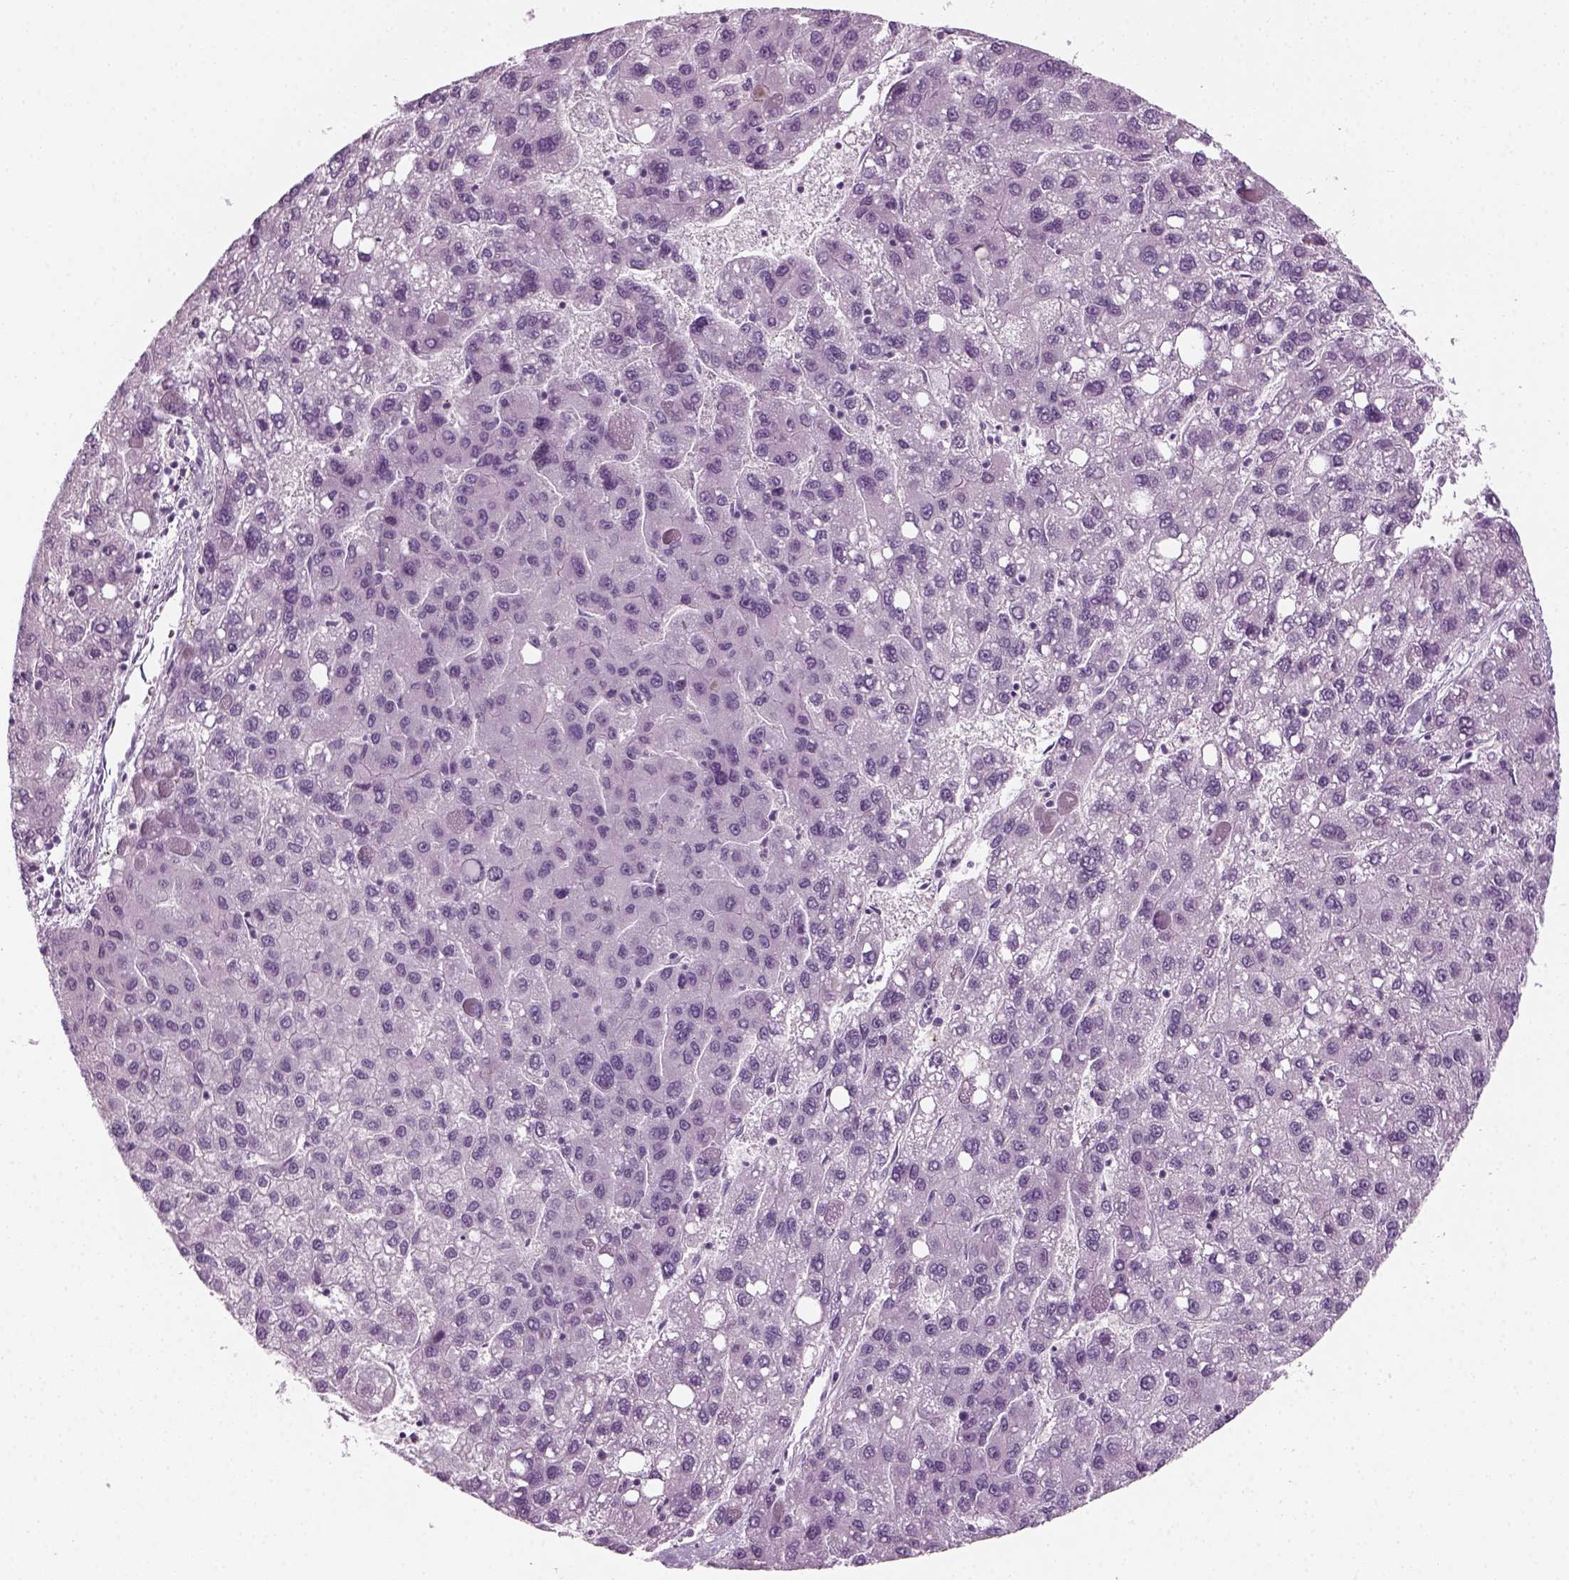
{"staining": {"intensity": "negative", "quantity": "none", "location": "none"}, "tissue": "liver cancer", "cell_type": "Tumor cells", "image_type": "cancer", "snomed": [{"axis": "morphology", "description": "Carcinoma, Hepatocellular, NOS"}, {"axis": "topography", "description": "Liver"}], "caption": "Tumor cells are negative for brown protein staining in liver cancer.", "gene": "KRT75", "patient": {"sex": "female", "age": 82}}